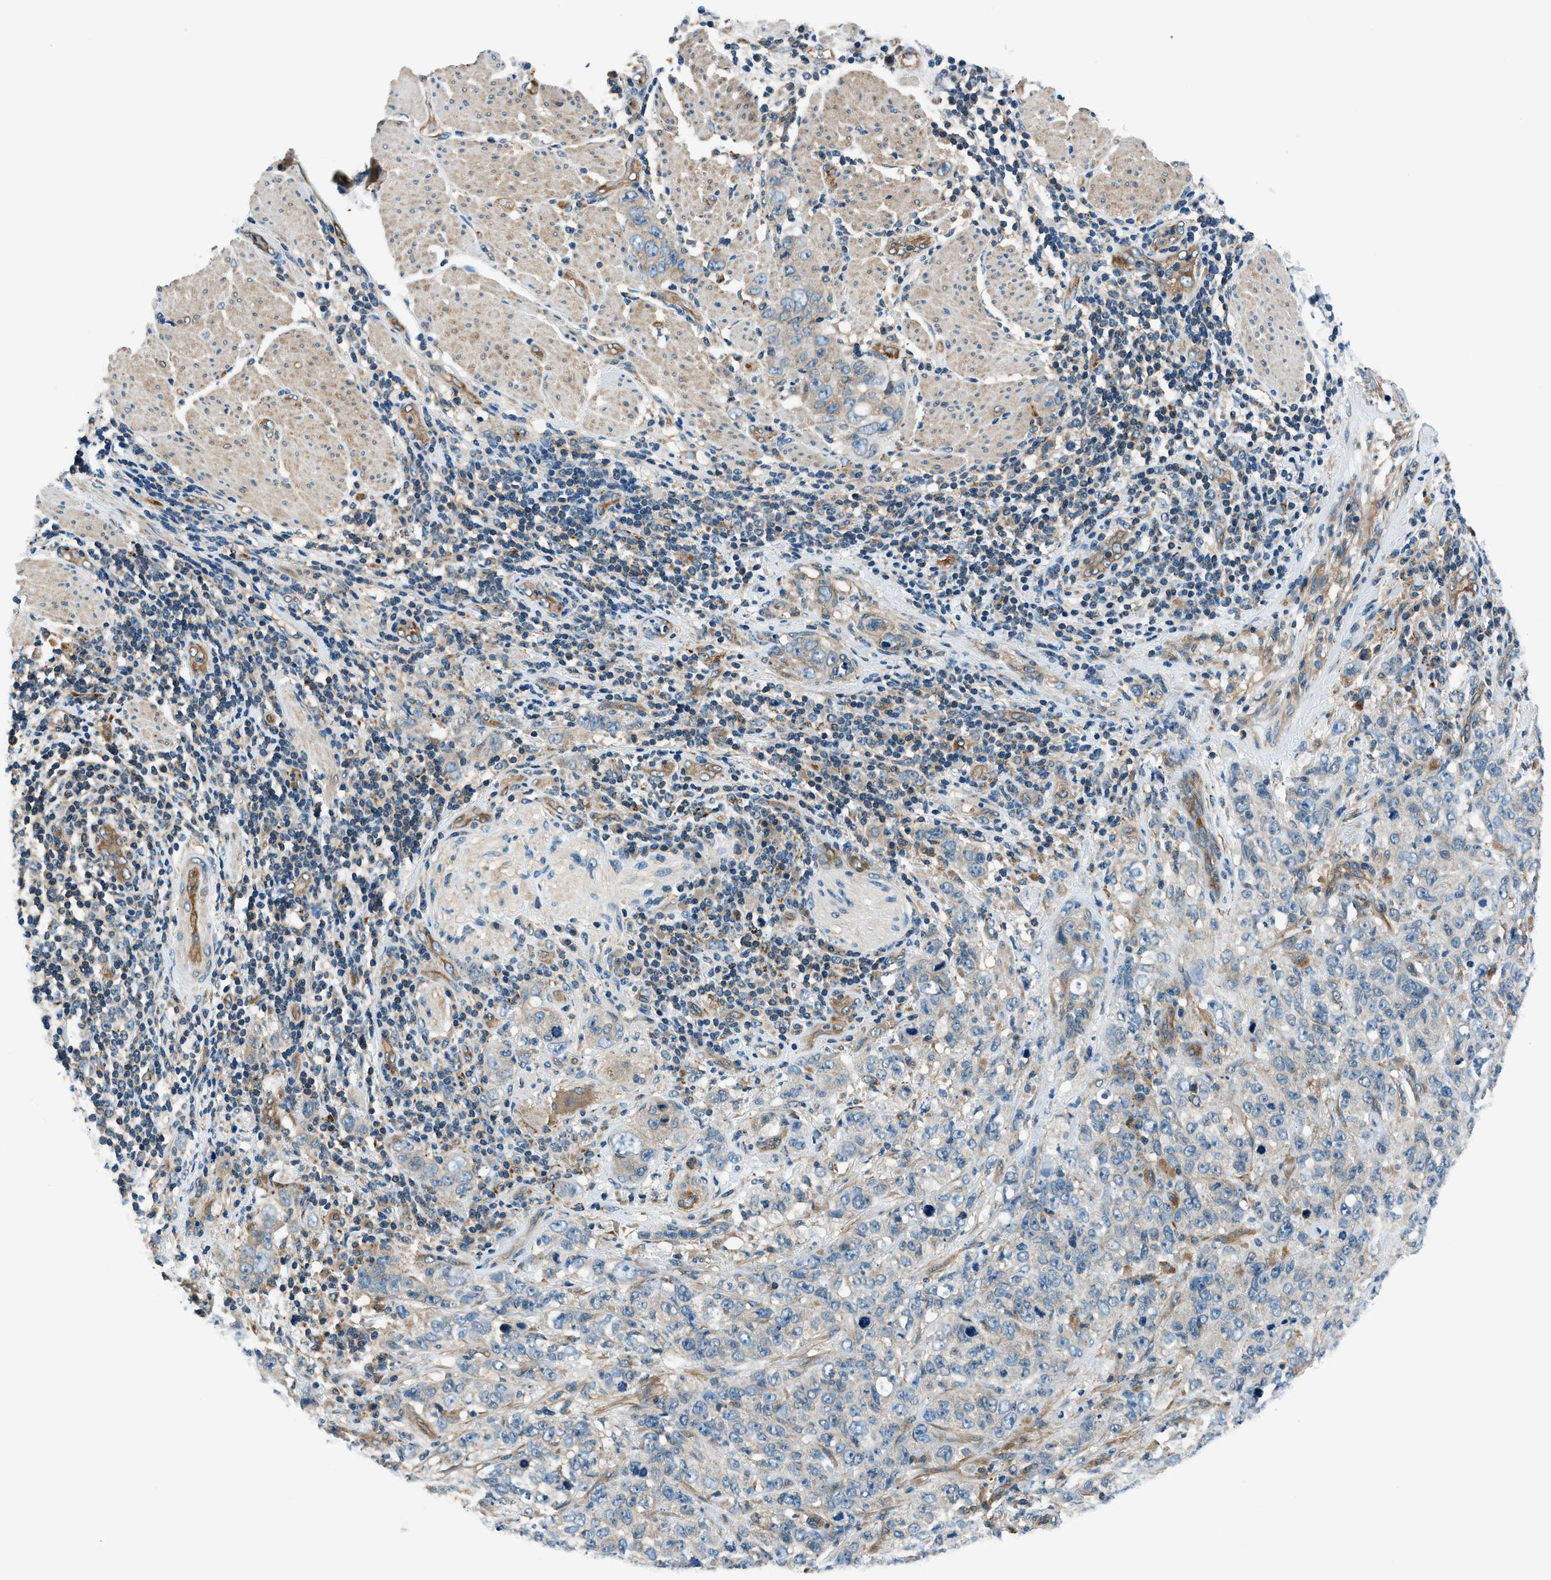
{"staining": {"intensity": "weak", "quantity": "<25%", "location": "cytoplasmic/membranous"}, "tissue": "stomach cancer", "cell_type": "Tumor cells", "image_type": "cancer", "snomed": [{"axis": "morphology", "description": "Adenocarcinoma, NOS"}, {"axis": "topography", "description": "Stomach"}], "caption": "This is an IHC photomicrograph of stomach adenocarcinoma. There is no staining in tumor cells.", "gene": "SLC19A2", "patient": {"sex": "male", "age": 48}}